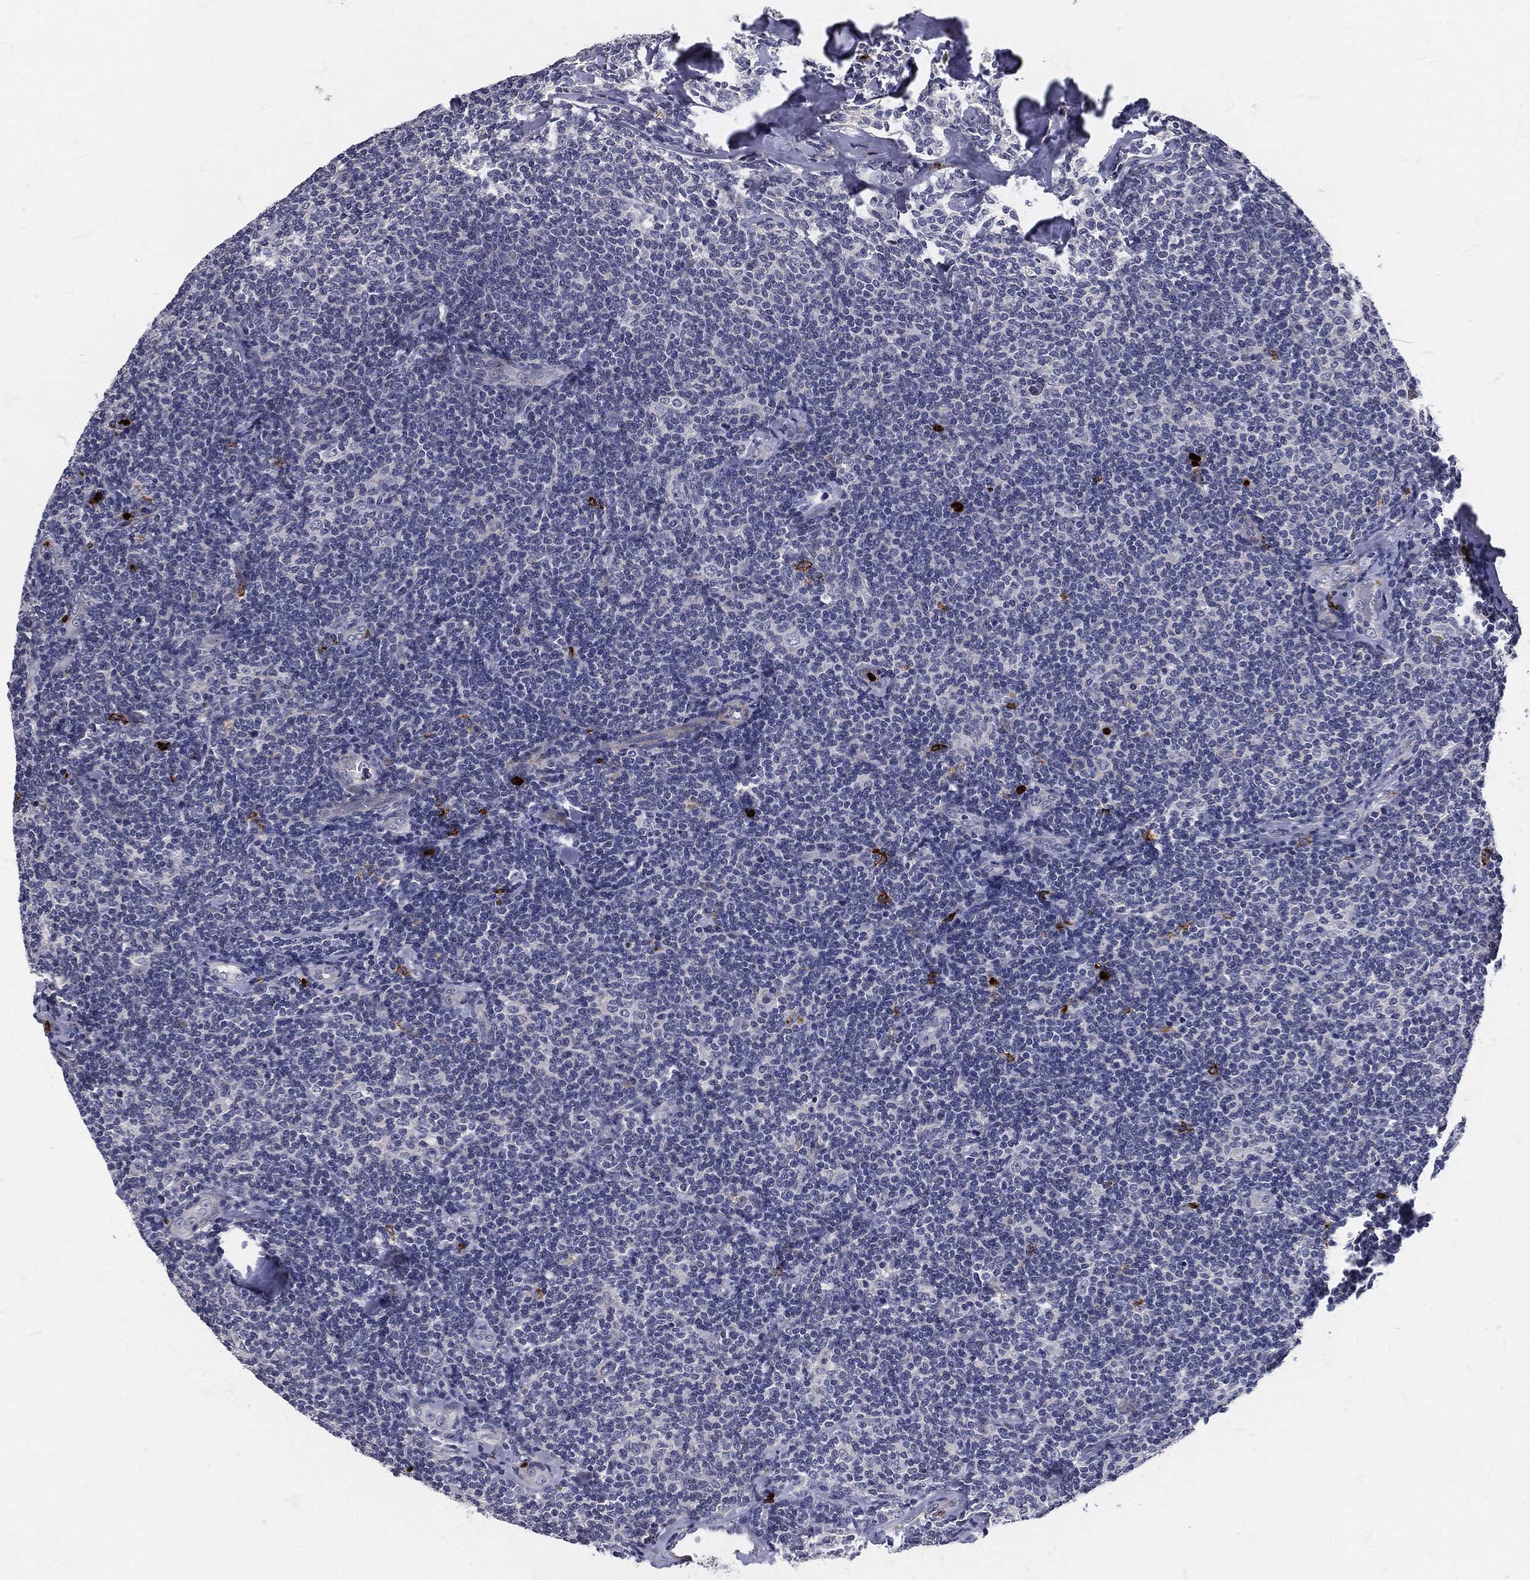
{"staining": {"intensity": "negative", "quantity": "none", "location": "none"}, "tissue": "lymphoma", "cell_type": "Tumor cells", "image_type": "cancer", "snomed": [{"axis": "morphology", "description": "Malignant lymphoma, non-Hodgkin's type, Low grade"}, {"axis": "topography", "description": "Lymph node"}], "caption": "Immunohistochemistry (IHC) image of human lymphoma stained for a protein (brown), which displays no expression in tumor cells.", "gene": "MPO", "patient": {"sex": "female", "age": 56}}